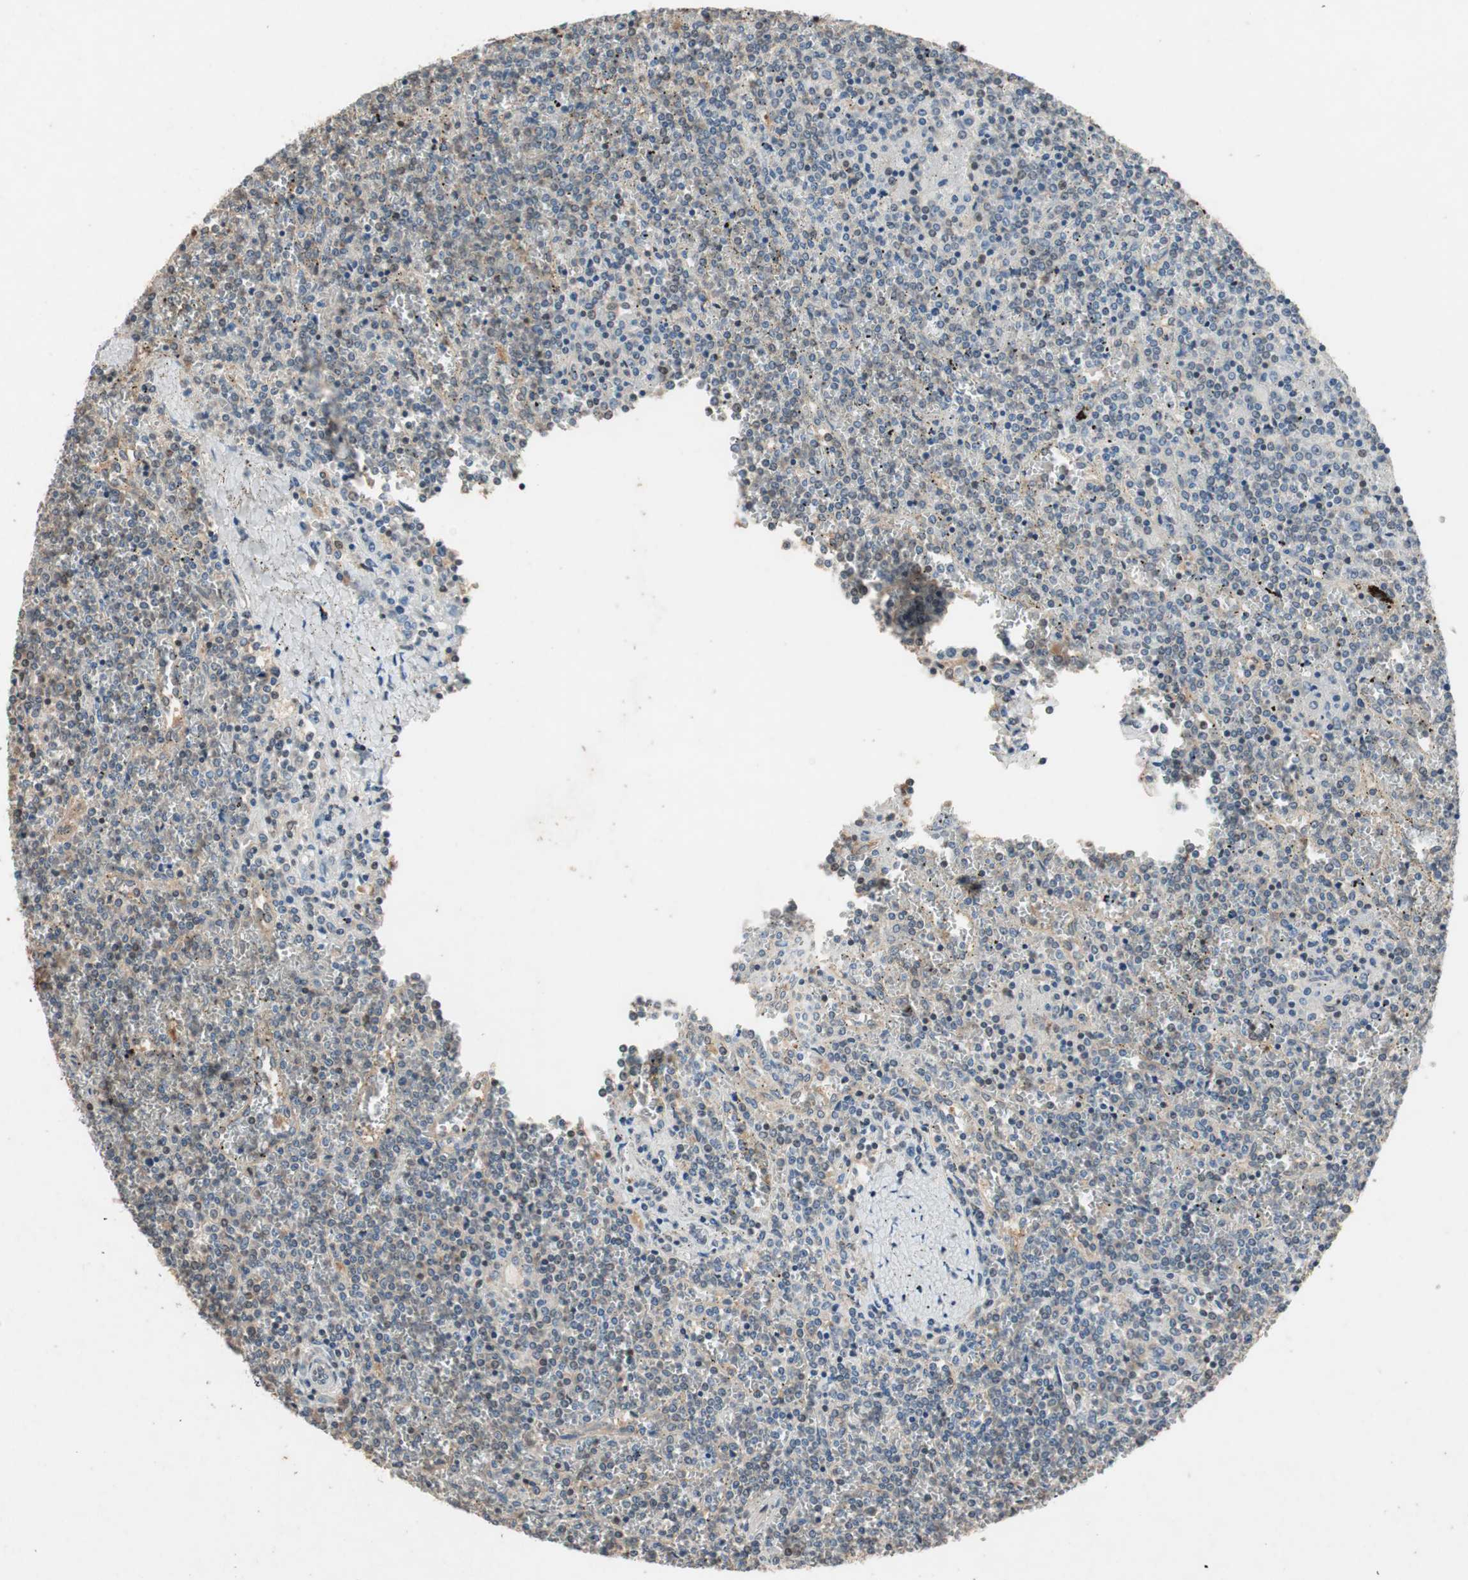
{"staining": {"intensity": "weak", "quantity": "<25%", "location": "cytoplasmic/membranous,nuclear"}, "tissue": "lymphoma", "cell_type": "Tumor cells", "image_type": "cancer", "snomed": [{"axis": "morphology", "description": "Malignant lymphoma, non-Hodgkin's type, Low grade"}, {"axis": "topography", "description": "Spleen"}], "caption": "Immunohistochemistry (IHC) of human malignant lymphoma, non-Hodgkin's type (low-grade) shows no positivity in tumor cells.", "gene": "SERPINB5", "patient": {"sex": "female", "age": 19}}